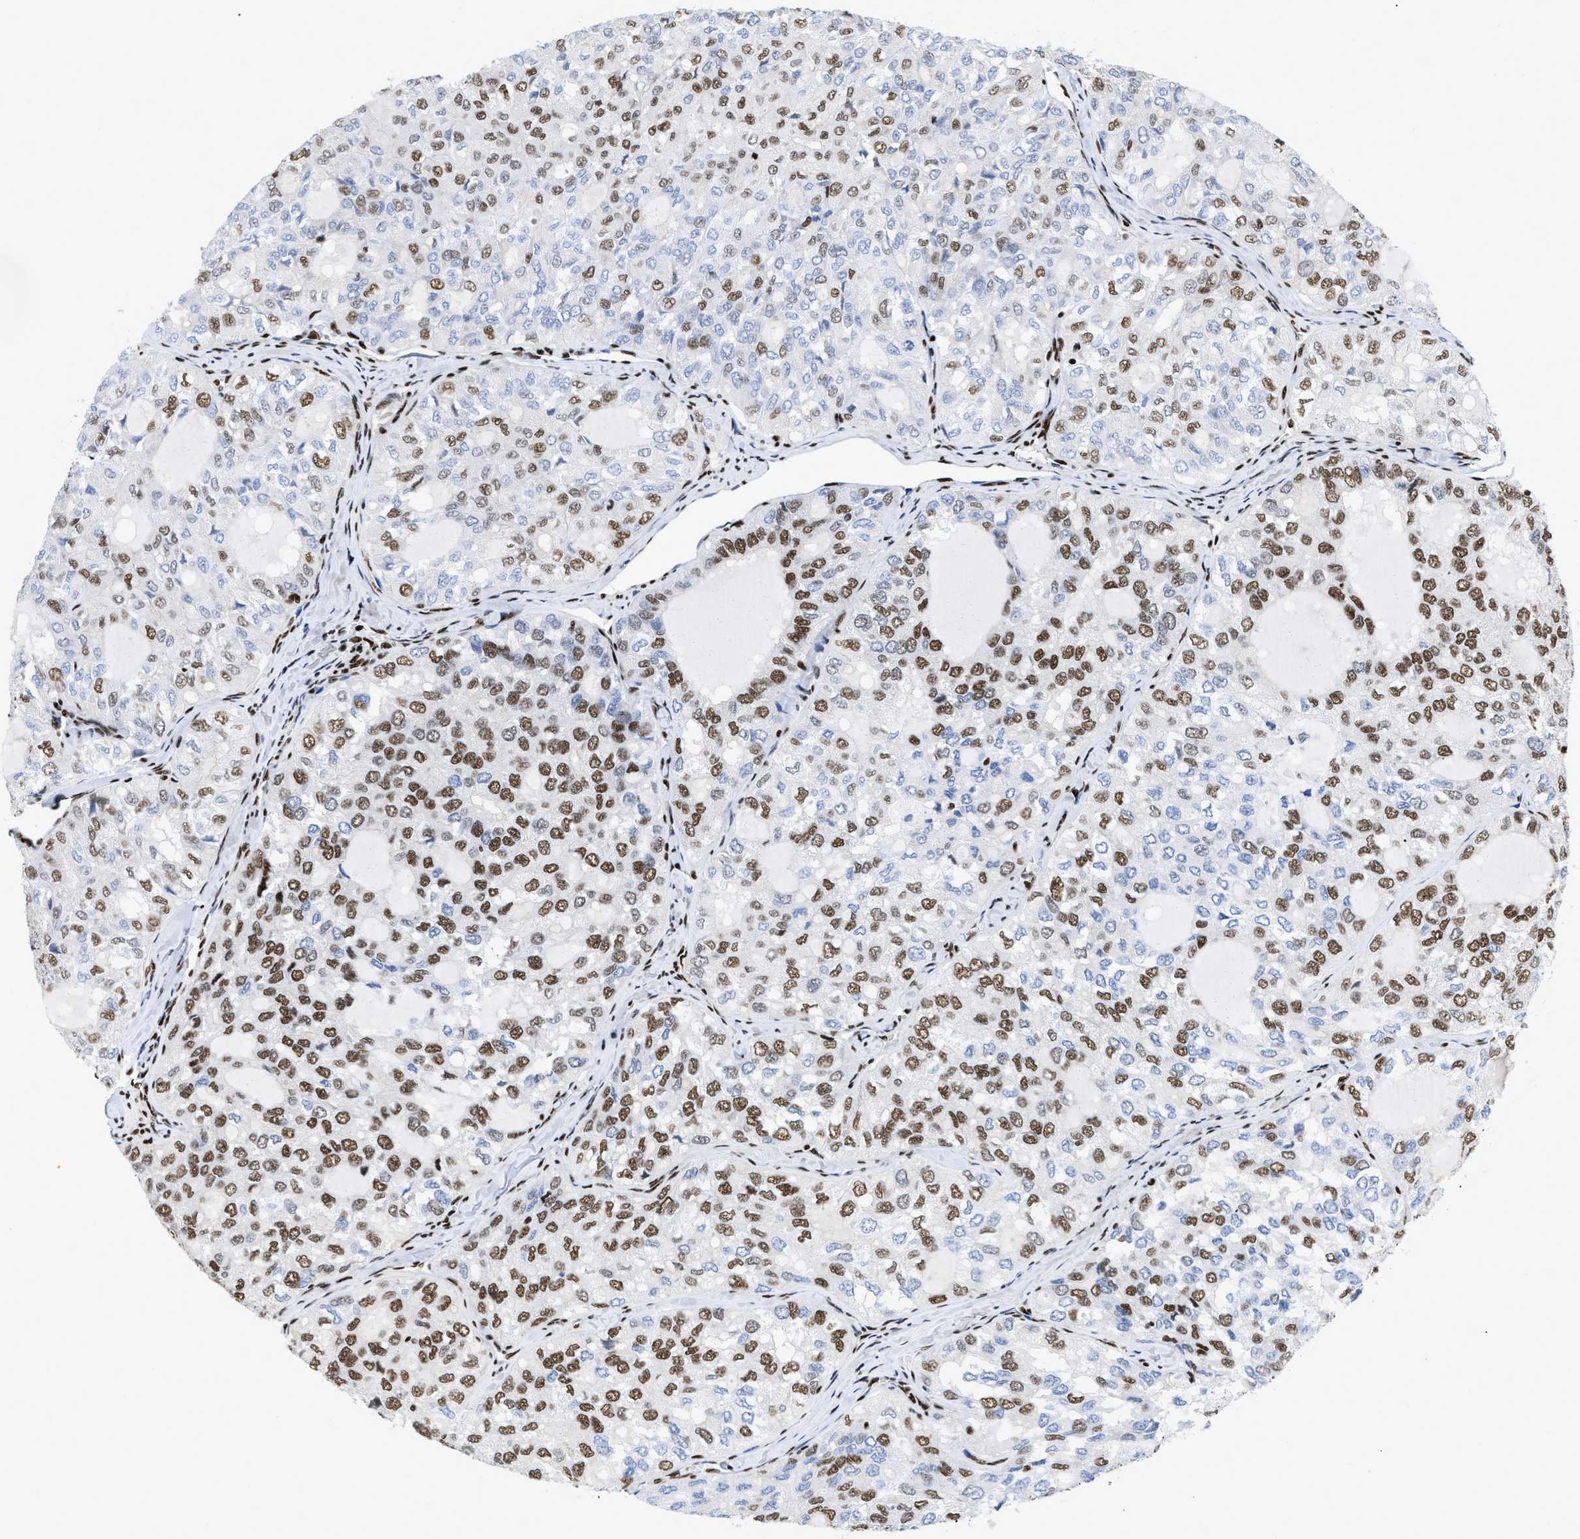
{"staining": {"intensity": "moderate", "quantity": "25%-75%", "location": "nuclear"}, "tissue": "thyroid cancer", "cell_type": "Tumor cells", "image_type": "cancer", "snomed": [{"axis": "morphology", "description": "Follicular adenoma carcinoma, NOS"}, {"axis": "topography", "description": "Thyroid gland"}], "caption": "Thyroid cancer (follicular adenoma carcinoma) stained with DAB (3,3'-diaminobenzidine) IHC exhibits medium levels of moderate nuclear positivity in about 25%-75% of tumor cells.", "gene": "CREB1", "patient": {"sex": "male", "age": 75}}